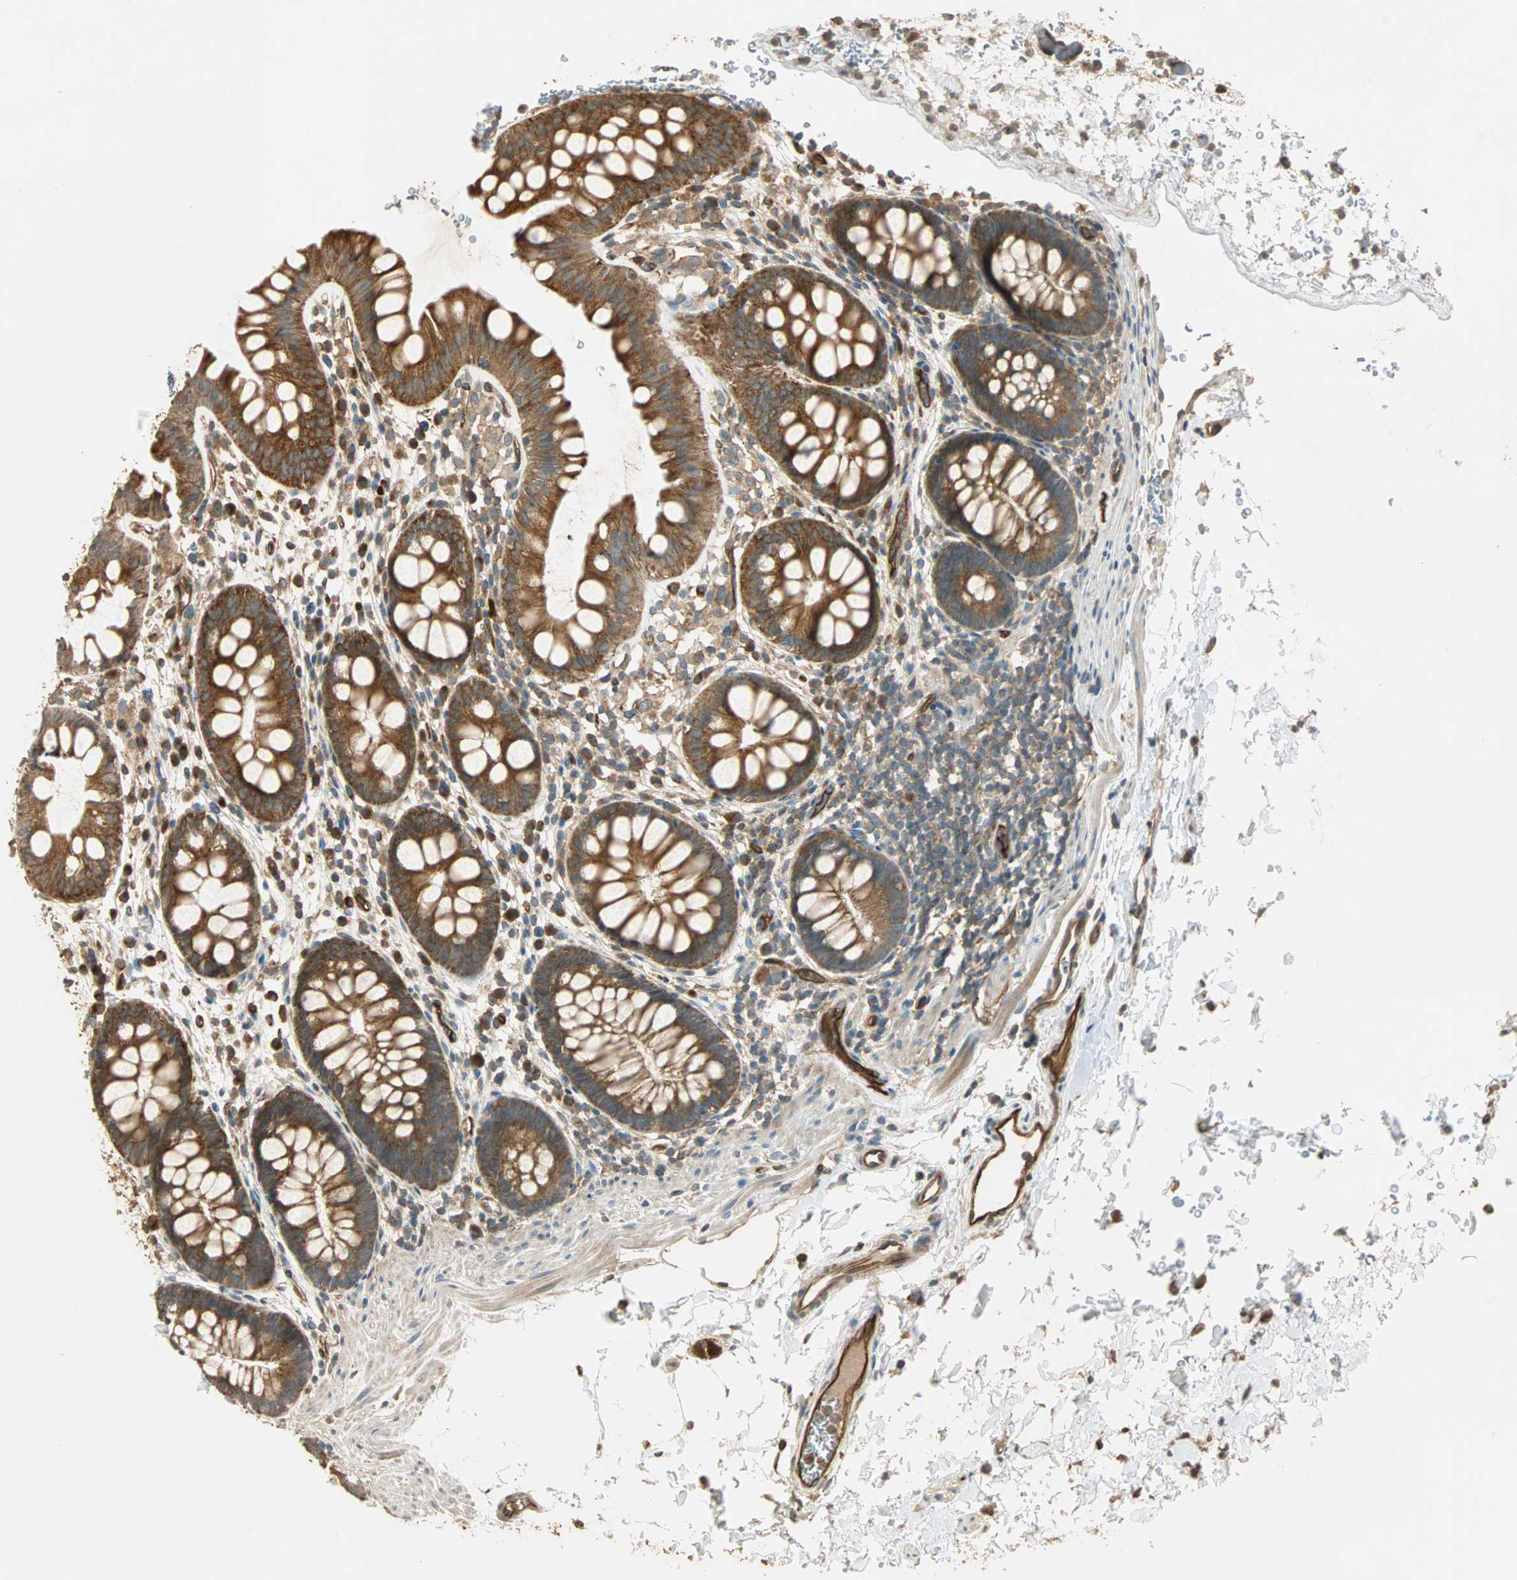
{"staining": {"intensity": "strong", "quantity": ">75%", "location": "cytoplasmic/membranous"}, "tissue": "rectum", "cell_type": "Glandular cells", "image_type": "normal", "snomed": [{"axis": "morphology", "description": "Normal tissue, NOS"}, {"axis": "topography", "description": "Rectum"}], "caption": "Immunohistochemistry (IHC) of benign rectum displays high levels of strong cytoplasmic/membranous positivity in approximately >75% of glandular cells.", "gene": "GALK1", "patient": {"sex": "female", "age": 24}}